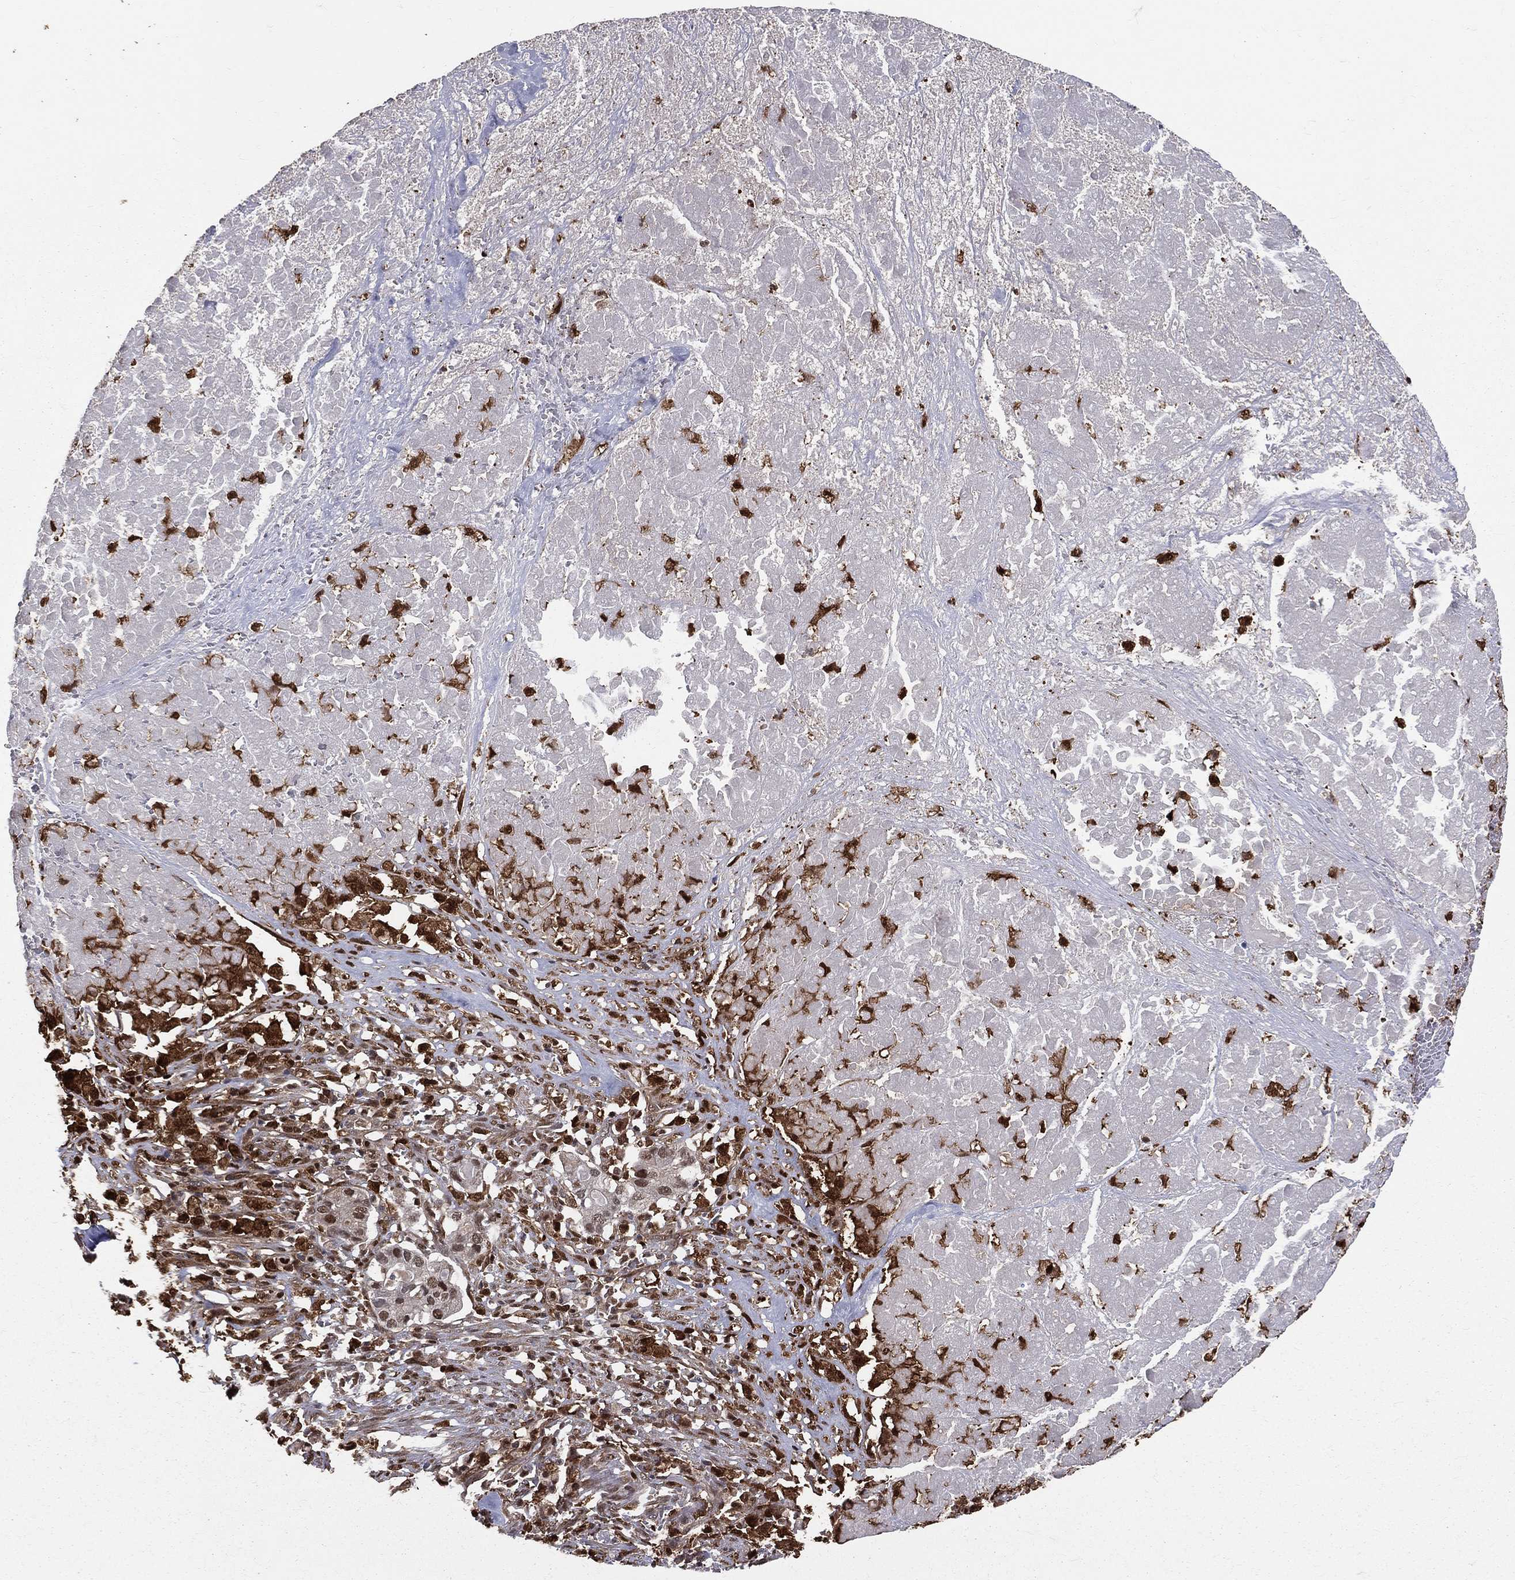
{"staining": {"intensity": "moderate", "quantity": "25%-75%", "location": "cytoplasmic/membranous,nuclear"}, "tissue": "pancreatic cancer", "cell_type": "Tumor cells", "image_type": "cancer", "snomed": [{"axis": "morphology", "description": "Adenocarcinoma, NOS"}, {"axis": "topography", "description": "Pancreas"}], "caption": "The immunohistochemical stain labels moderate cytoplasmic/membranous and nuclear positivity in tumor cells of pancreatic cancer (adenocarcinoma) tissue.", "gene": "ENO1", "patient": {"sex": "male", "age": 50}}